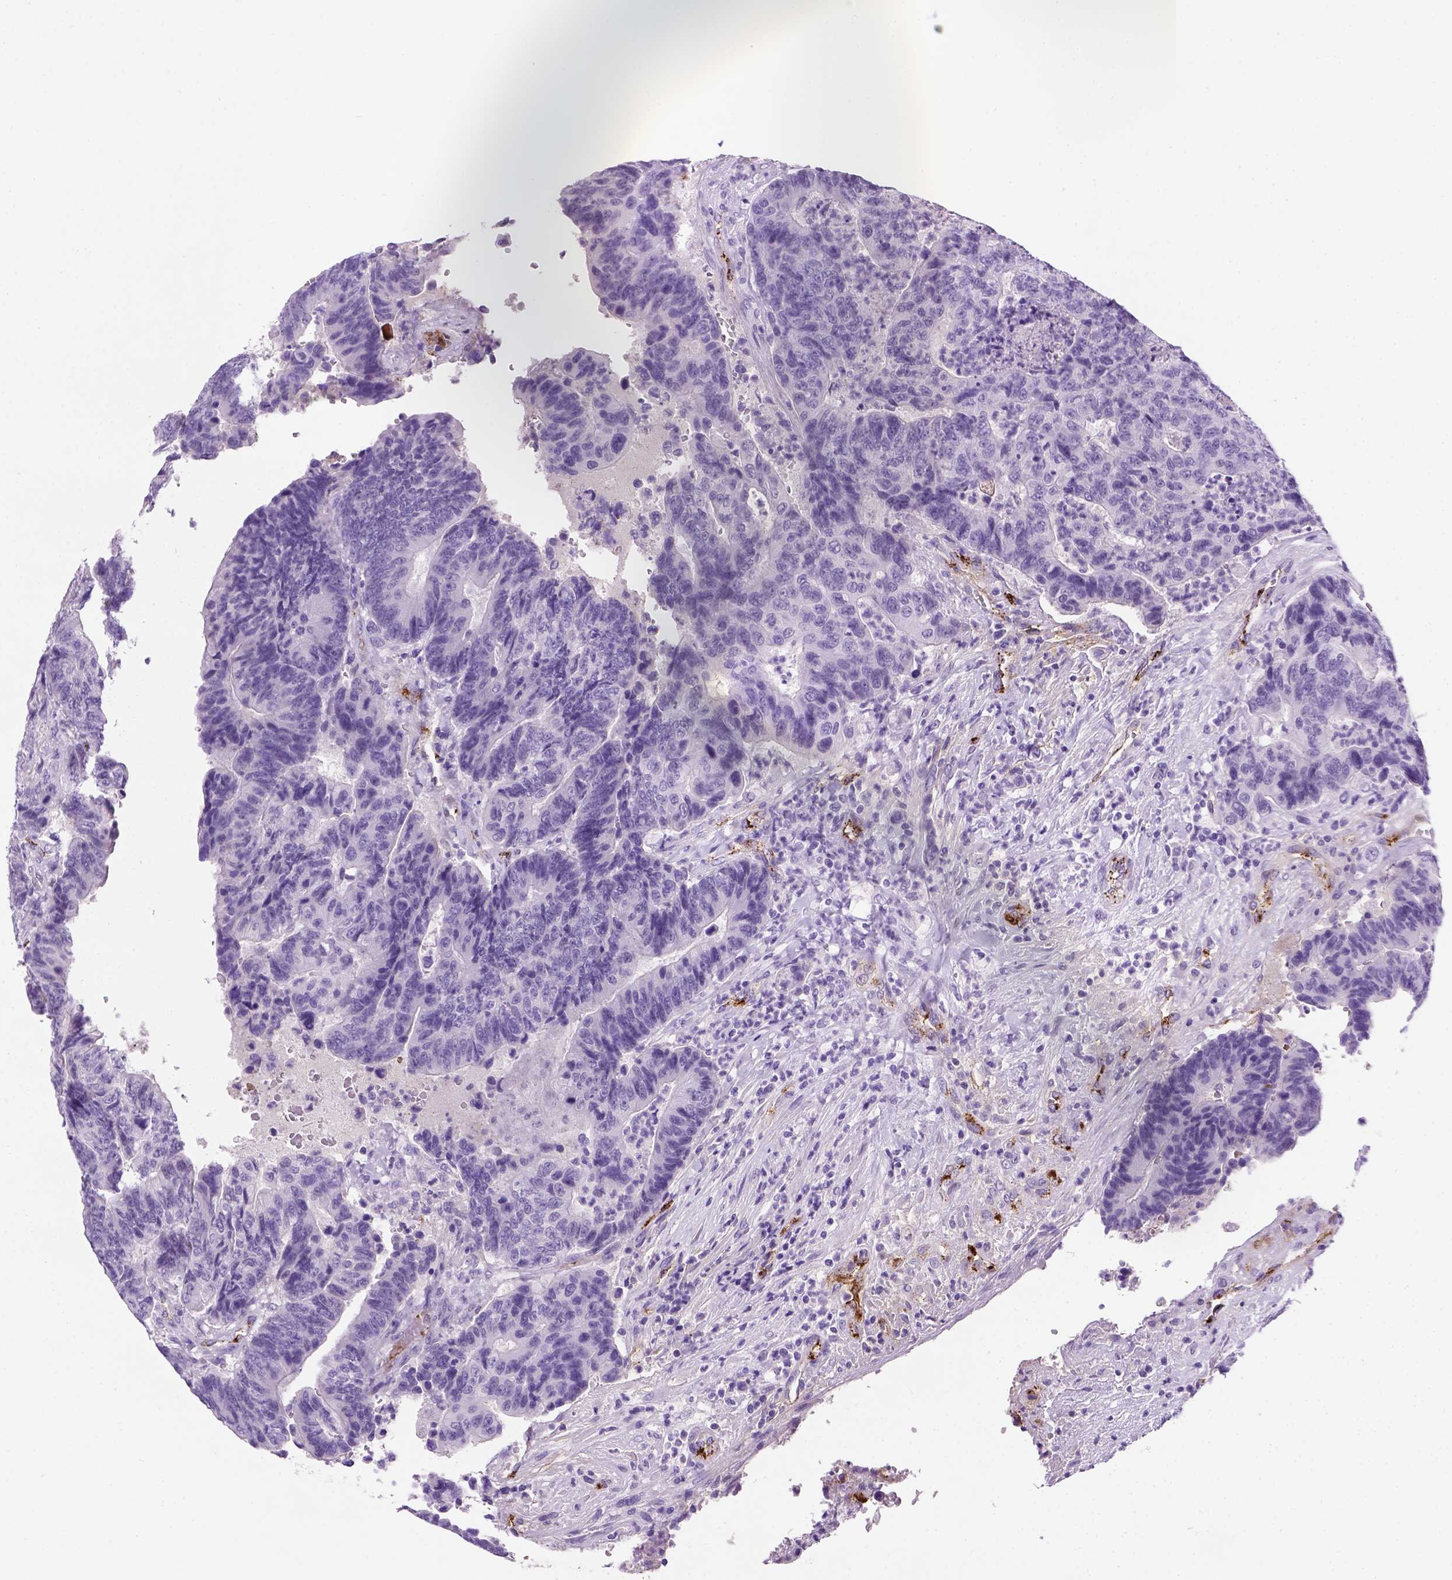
{"staining": {"intensity": "negative", "quantity": "none", "location": "none"}, "tissue": "colorectal cancer", "cell_type": "Tumor cells", "image_type": "cancer", "snomed": [{"axis": "morphology", "description": "Adenocarcinoma, NOS"}, {"axis": "topography", "description": "Colon"}], "caption": "There is no significant positivity in tumor cells of colorectal adenocarcinoma. The staining is performed using DAB brown chromogen with nuclei counter-stained in using hematoxylin.", "gene": "VWF", "patient": {"sex": "female", "age": 48}}